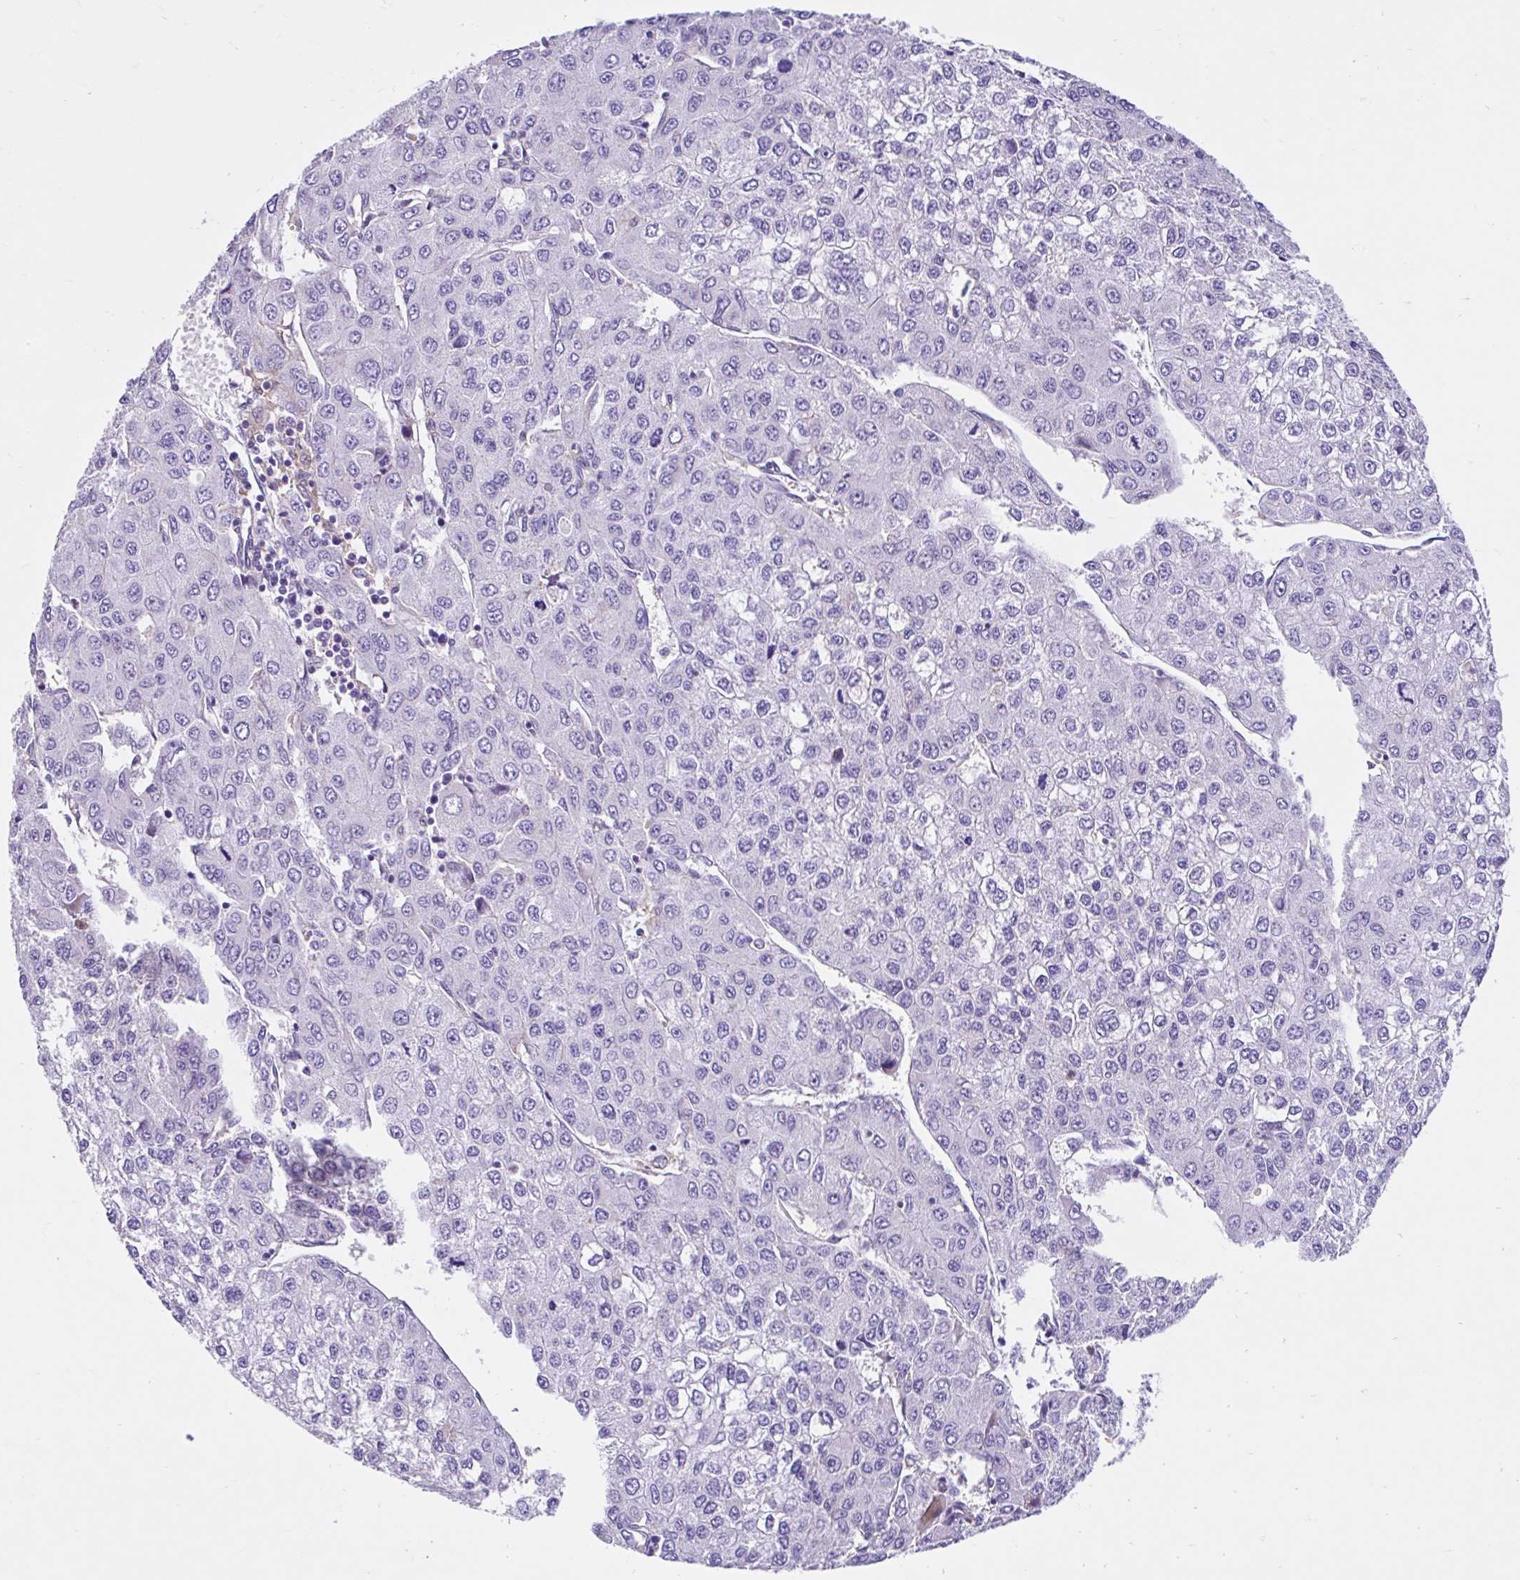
{"staining": {"intensity": "negative", "quantity": "none", "location": "none"}, "tissue": "liver cancer", "cell_type": "Tumor cells", "image_type": "cancer", "snomed": [{"axis": "morphology", "description": "Carcinoma, Hepatocellular, NOS"}, {"axis": "topography", "description": "Liver"}], "caption": "IHC image of neoplastic tissue: human liver cancer (hepatocellular carcinoma) stained with DAB (3,3'-diaminobenzidine) exhibits no significant protein positivity in tumor cells. (Stains: DAB (3,3'-diaminobenzidine) immunohistochemistry (IHC) with hematoxylin counter stain, Microscopy: brightfield microscopy at high magnification).", "gene": "NHLH2", "patient": {"sex": "female", "age": 66}}